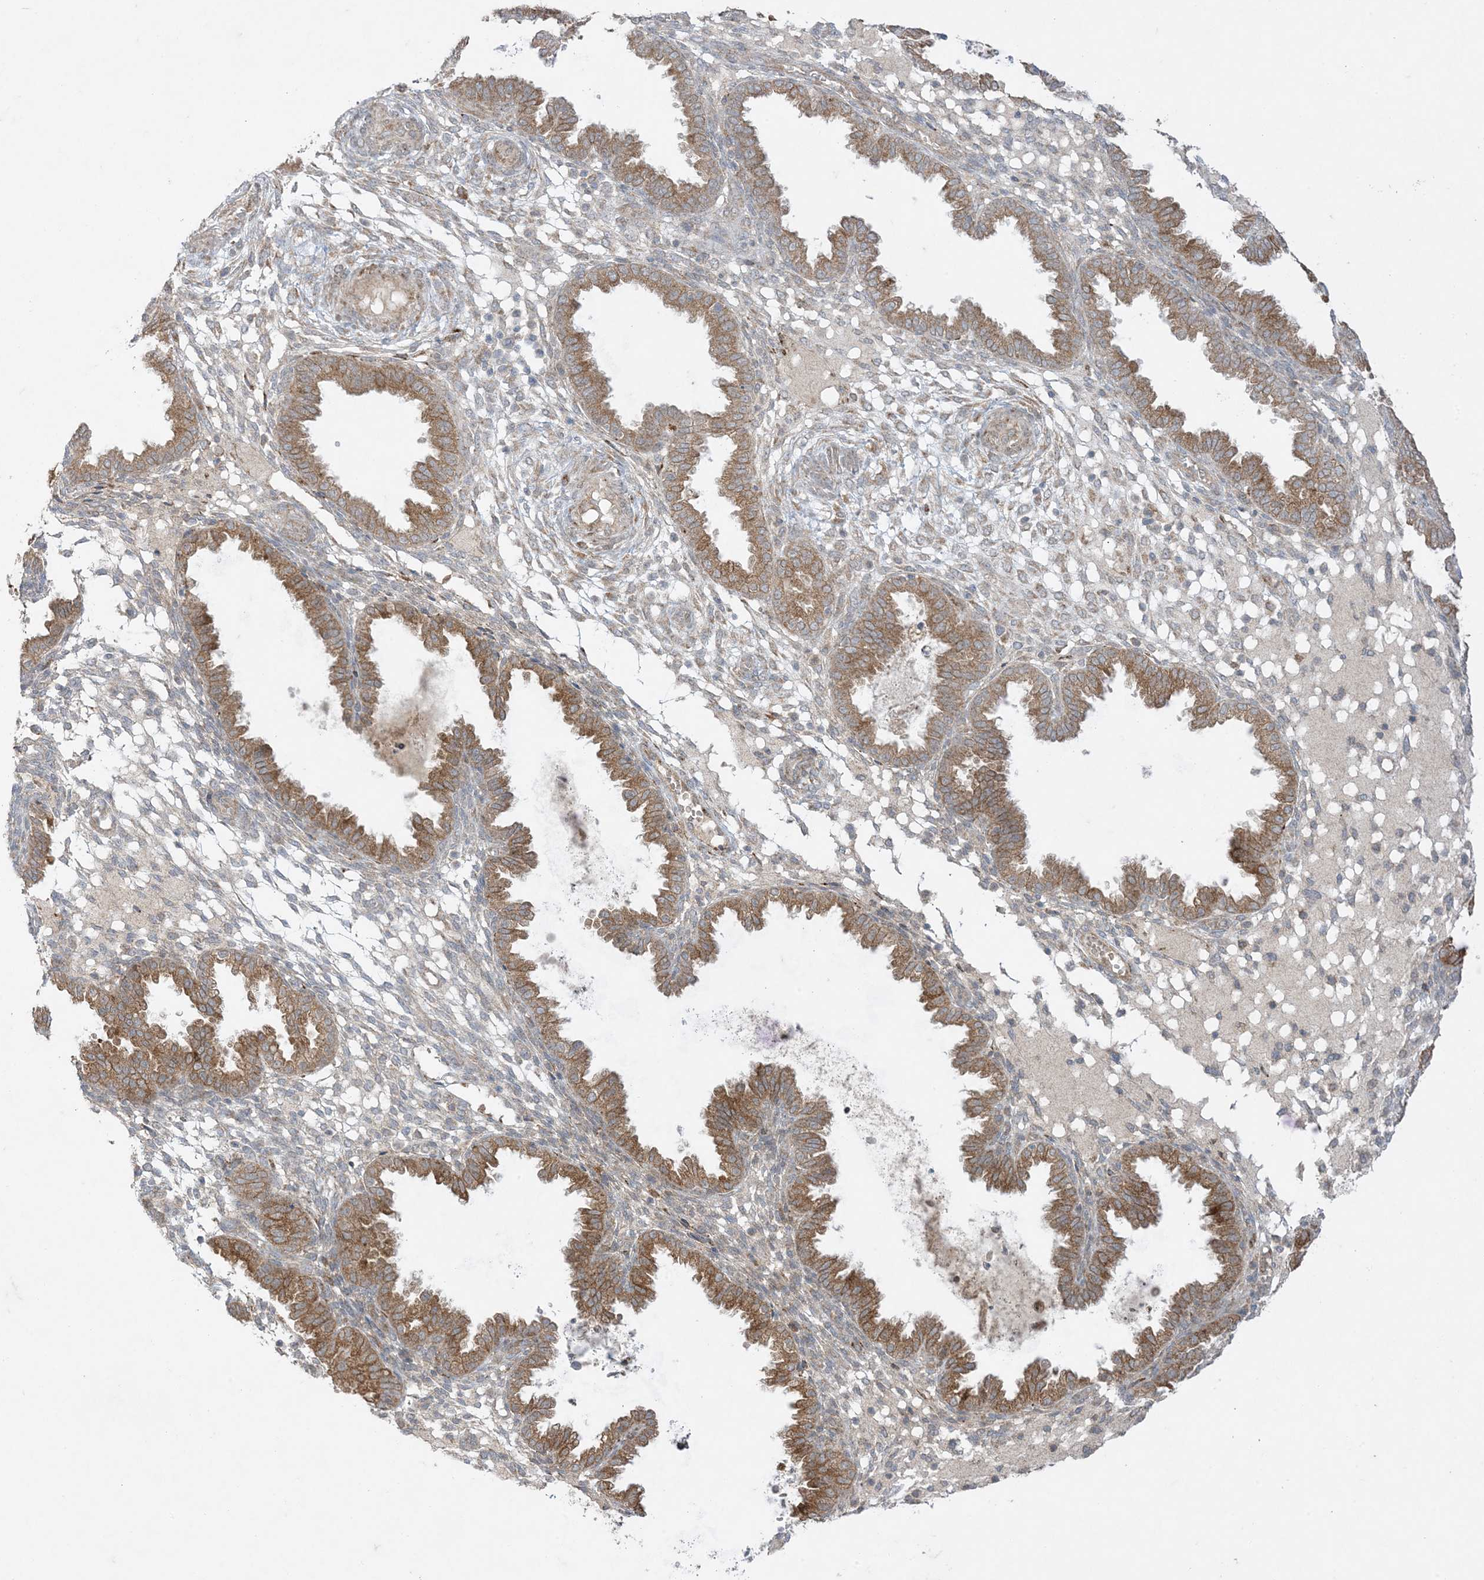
{"staining": {"intensity": "weak", "quantity": "<25%", "location": "cytoplasmic/membranous"}, "tissue": "endometrium", "cell_type": "Cells in endometrial stroma", "image_type": "normal", "snomed": [{"axis": "morphology", "description": "Normal tissue, NOS"}, {"axis": "topography", "description": "Endometrium"}], "caption": "High magnification brightfield microscopy of benign endometrium stained with DAB (3,3'-diaminobenzidine) (brown) and counterstained with hematoxylin (blue): cells in endometrial stroma show no significant positivity. The staining was performed using DAB to visualize the protein expression in brown, while the nuclei were stained in blue with hematoxylin (Magnification: 20x).", "gene": "ODC1", "patient": {"sex": "female", "age": 33}}